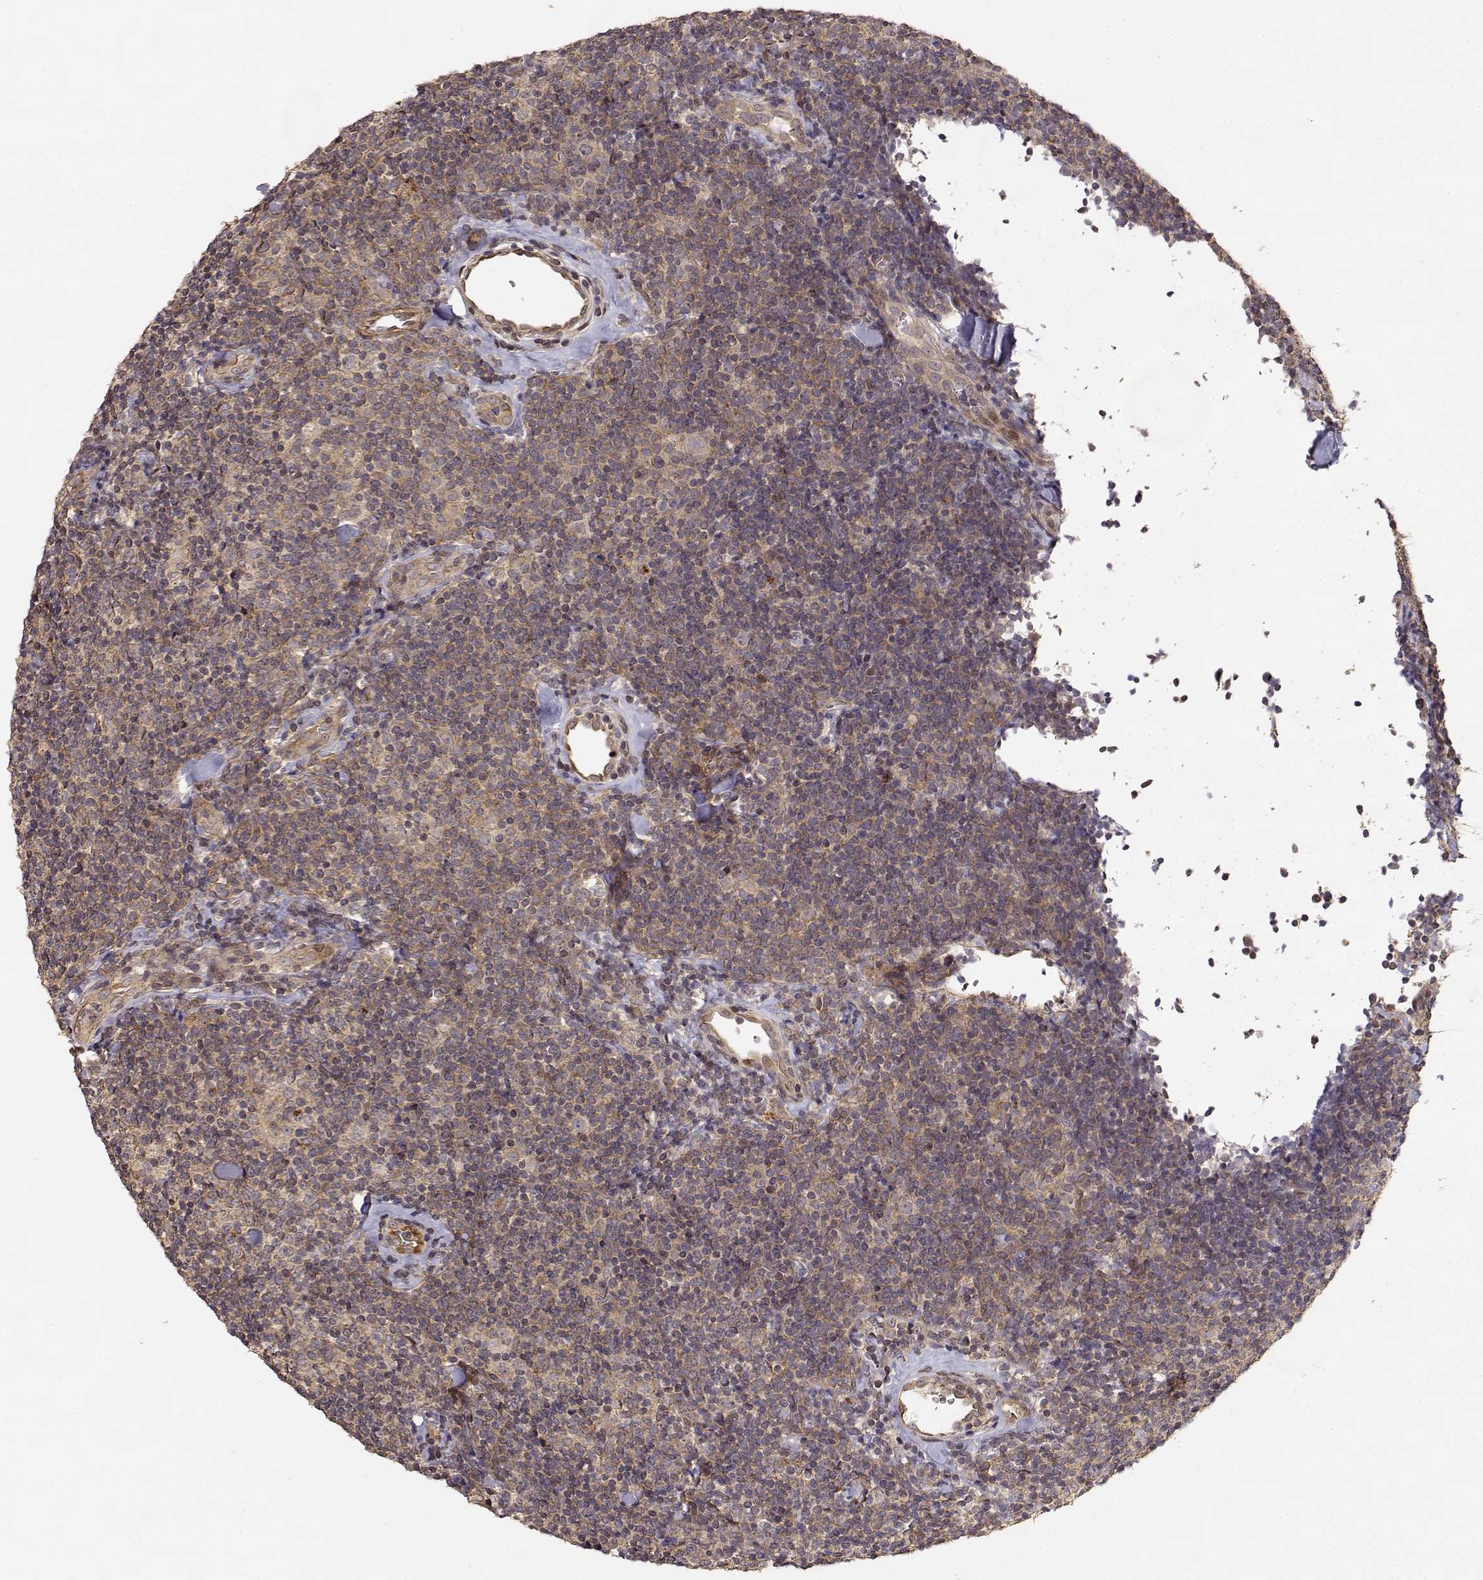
{"staining": {"intensity": "weak", "quantity": ">75%", "location": "cytoplasmic/membranous"}, "tissue": "lymphoma", "cell_type": "Tumor cells", "image_type": "cancer", "snomed": [{"axis": "morphology", "description": "Malignant lymphoma, non-Hodgkin's type, Low grade"}, {"axis": "topography", "description": "Lymph node"}], "caption": "Malignant lymphoma, non-Hodgkin's type (low-grade) stained for a protein shows weak cytoplasmic/membranous positivity in tumor cells.", "gene": "PICK1", "patient": {"sex": "female", "age": 56}}